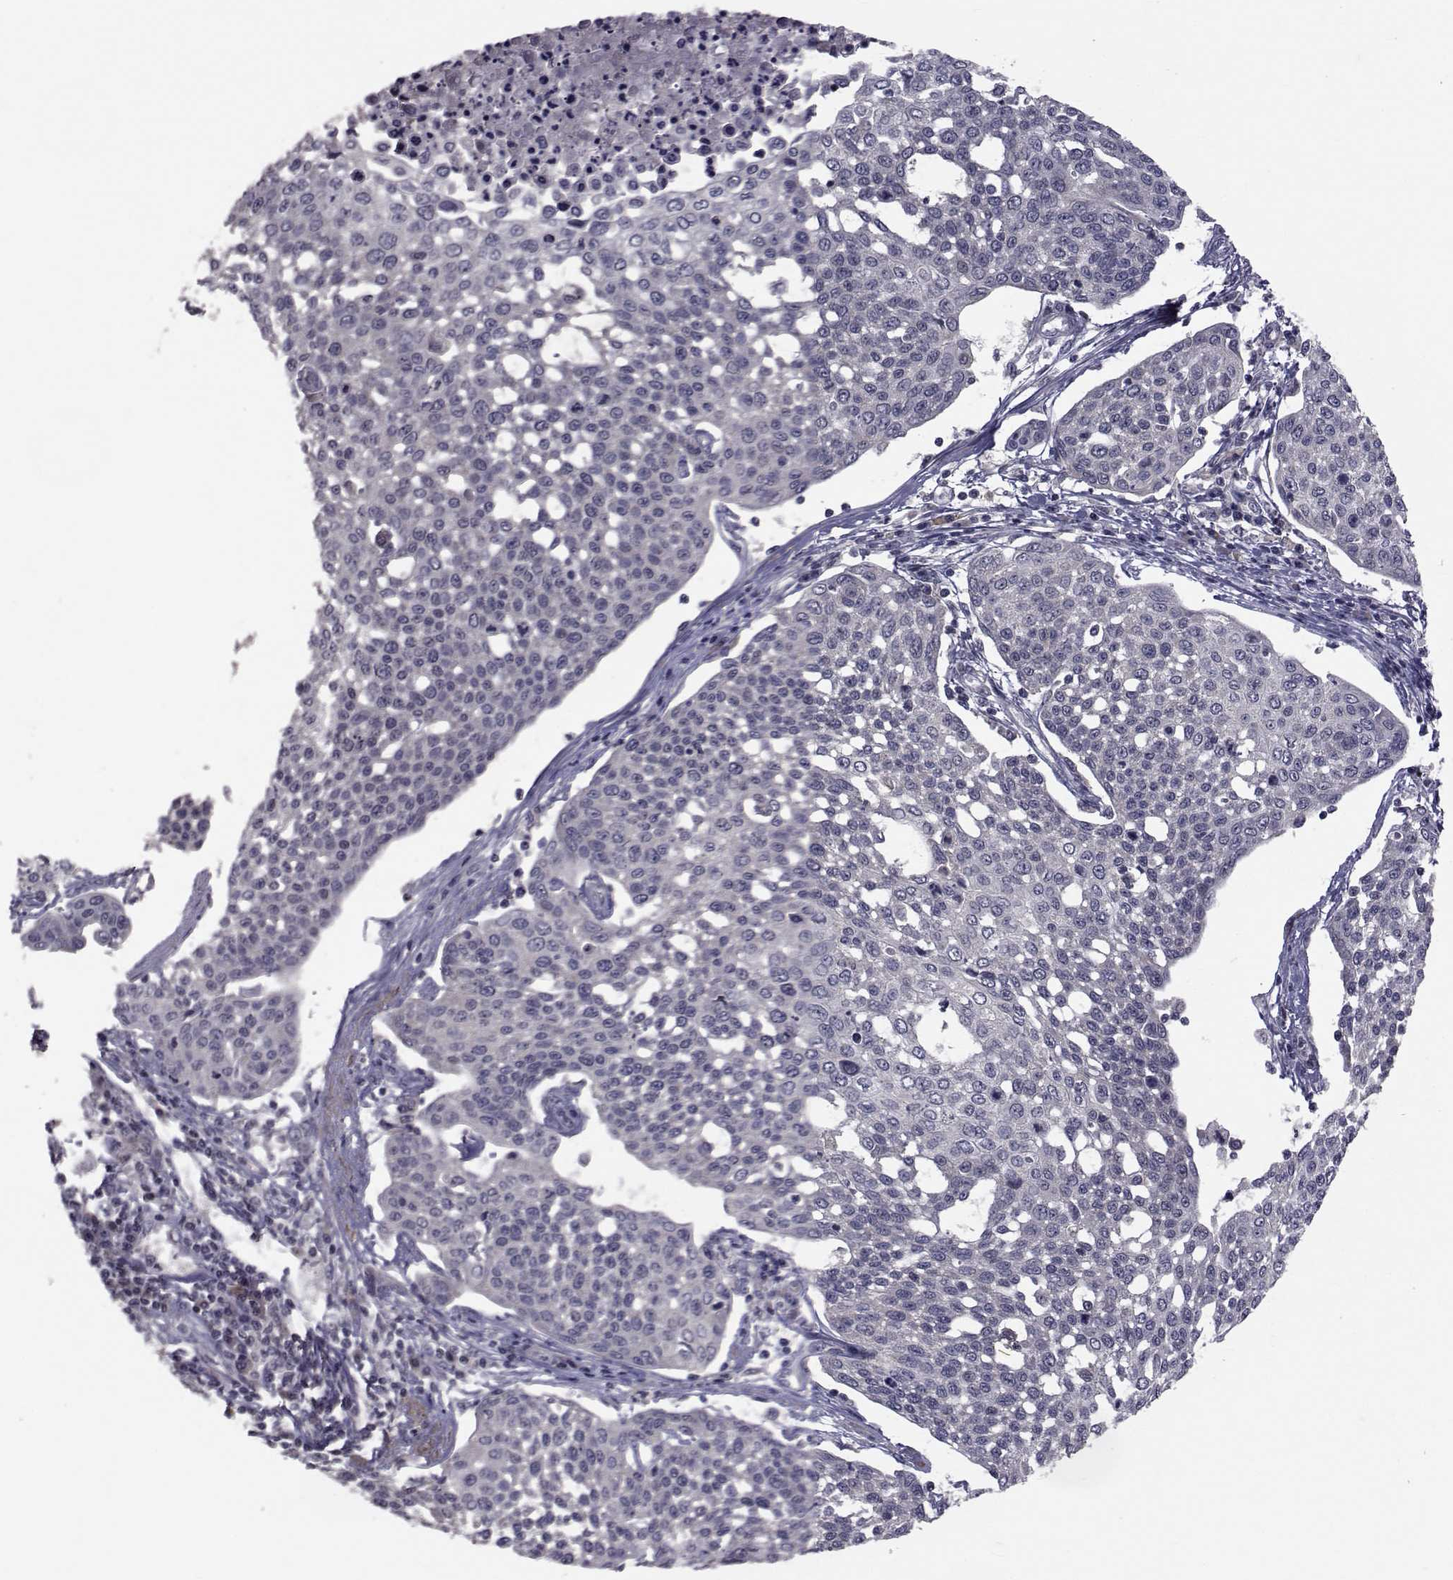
{"staining": {"intensity": "negative", "quantity": "none", "location": "none"}, "tissue": "cervical cancer", "cell_type": "Tumor cells", "image_type": "cancer", "snomed": [{"axis": "morphology", "description": "Squamous cell carcinoma, NOS"}, {"axis": "topography", "description": "Cervix"}], "caption": "A micrograph of human cervical squamous cell carcinoma is negative for staining in tumor cells. (Brightfield microscopy of DAB (3,3'-diaminobenzidine) immunohistochemistry at high magnification).", "gene": "FDXR", "patient": {"sex": "female", "age": 34}}